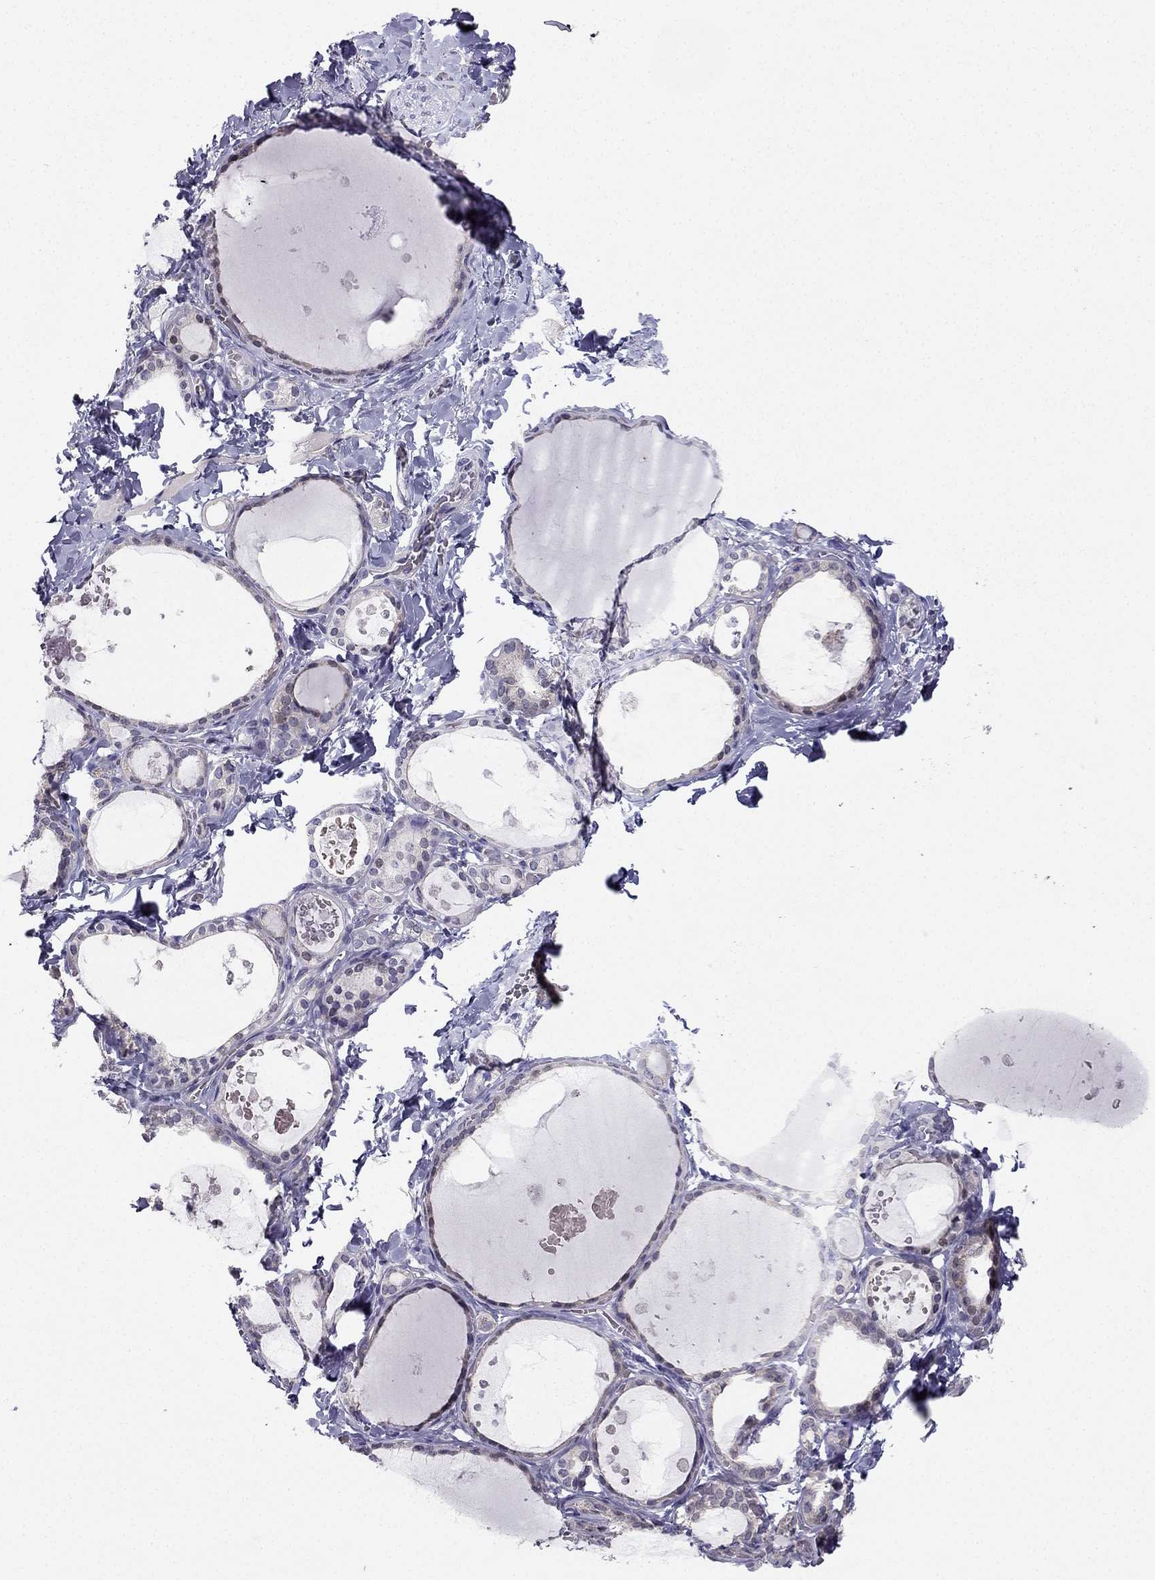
{"staining": {"intensity": "negative", "quantity": "none", "location": "none"}, "tissue": "thyroid gland", "cell_type": "Glandular cells", "image_type": "normal", "snomed": [{"axis": "morphology", "description": "Normal tissue, NOS"}, {"axis": "topography", "description": "Thyroid gland"}], "caption": "High power microscopy photomicrograph of an immunohistochemistry (IHC) photomicrograph of benign thyroid gland, revealing no significant staining in glandular cells. The staining was performed using DAB to visualize the protein expression in brown, while the nuclei were stained in blue with hematoxylin (Magnification: 20x).", "gene": "RSPH14", "patient": {"sex": "female", "age": 56}}